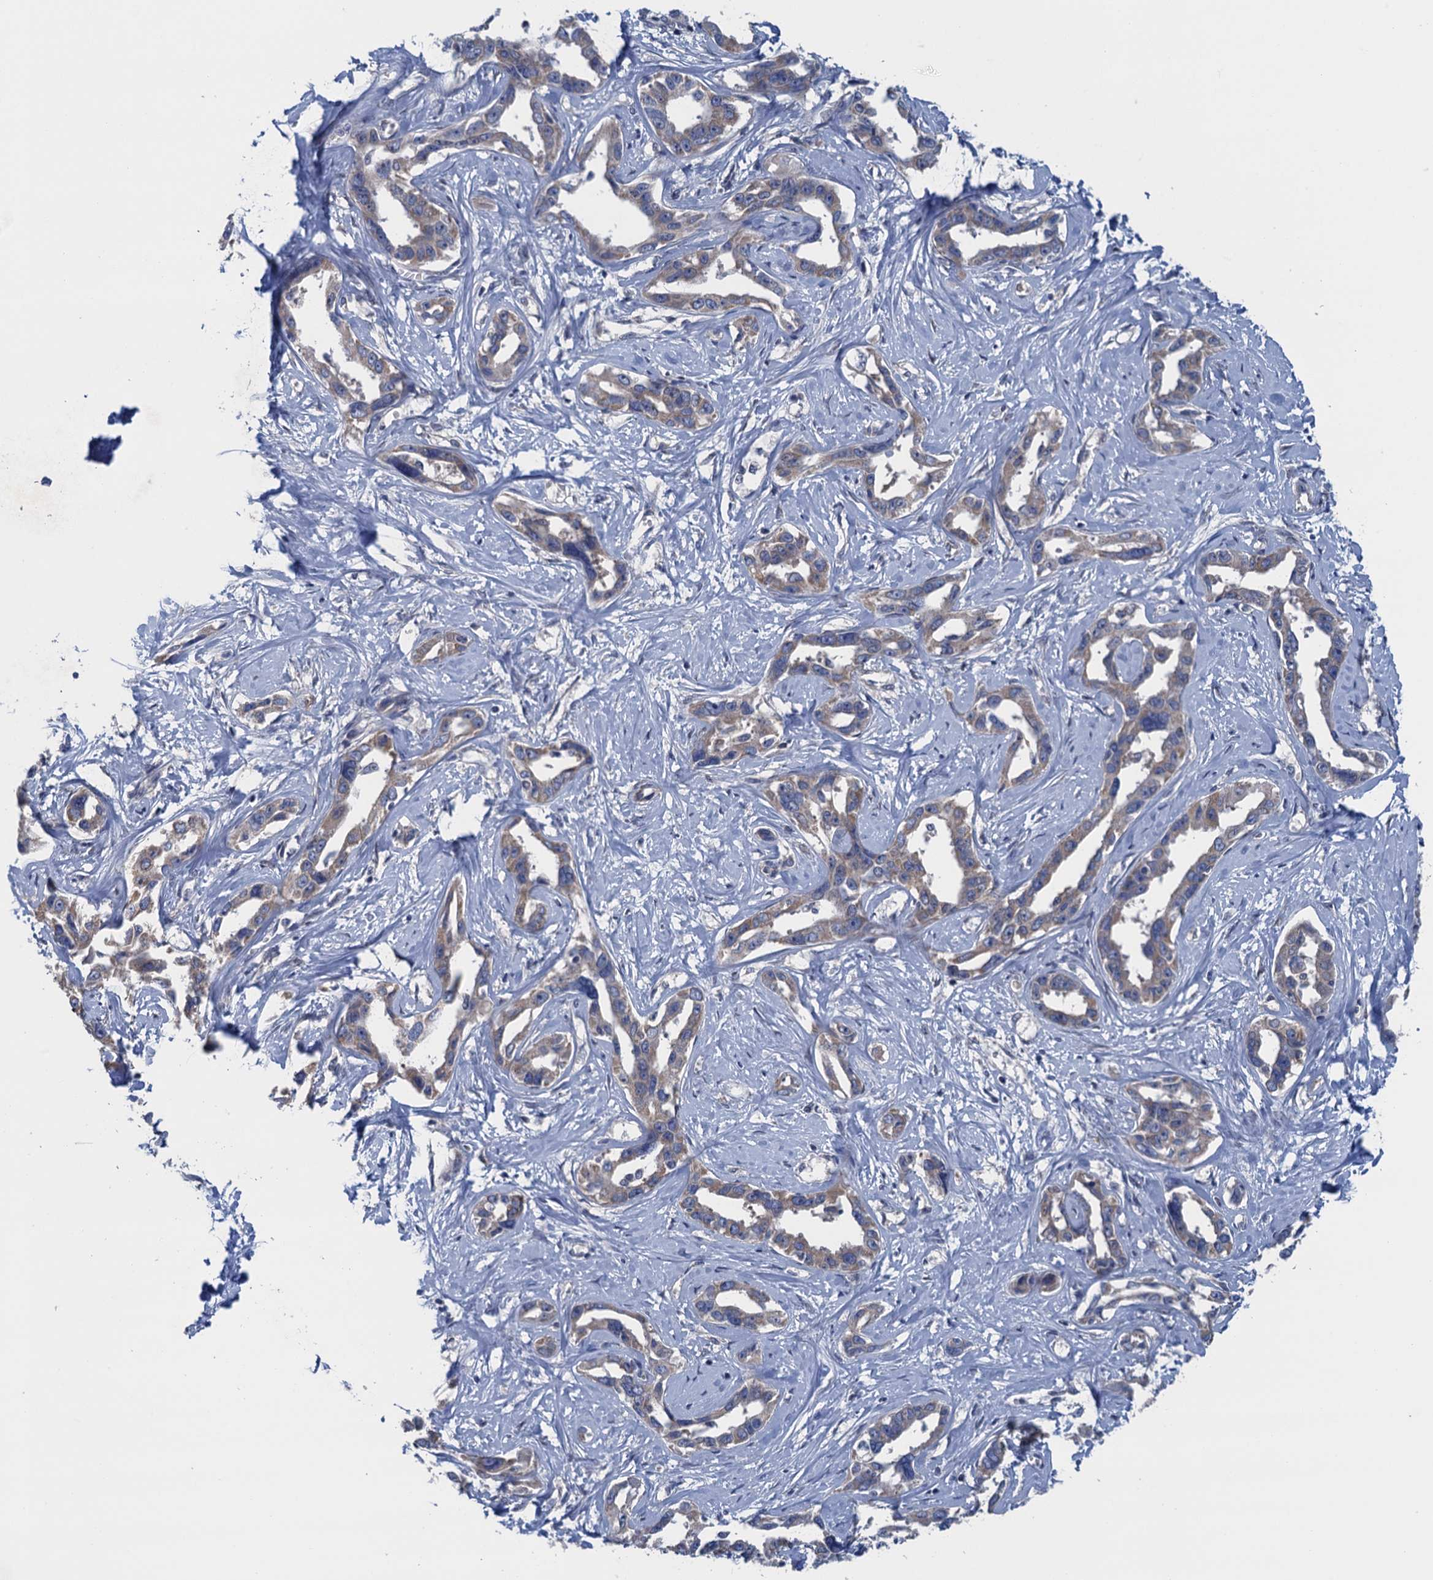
{"staining": {"intensity": "weak", "quantity": "25%-75%", "location": "cytoplasmic/membranous"}, "tissue": "liver cancer", "cell_type": "Tumor cells", "image_type": "cancer", "snomed": [{"axis": "morphology", "description": "Cholangiocarcinoma"}, {"axis": "topography", "description": "Liver"}], "caption": "Brown immunohistochemical staining in cholangiocarcinoma (liver) displays weak cytoplasmic/membranous positivity in approximately 25%-75% of tumor cells.", "gene": "CTU2", "patient": {"sex": "male", "age": 59}}